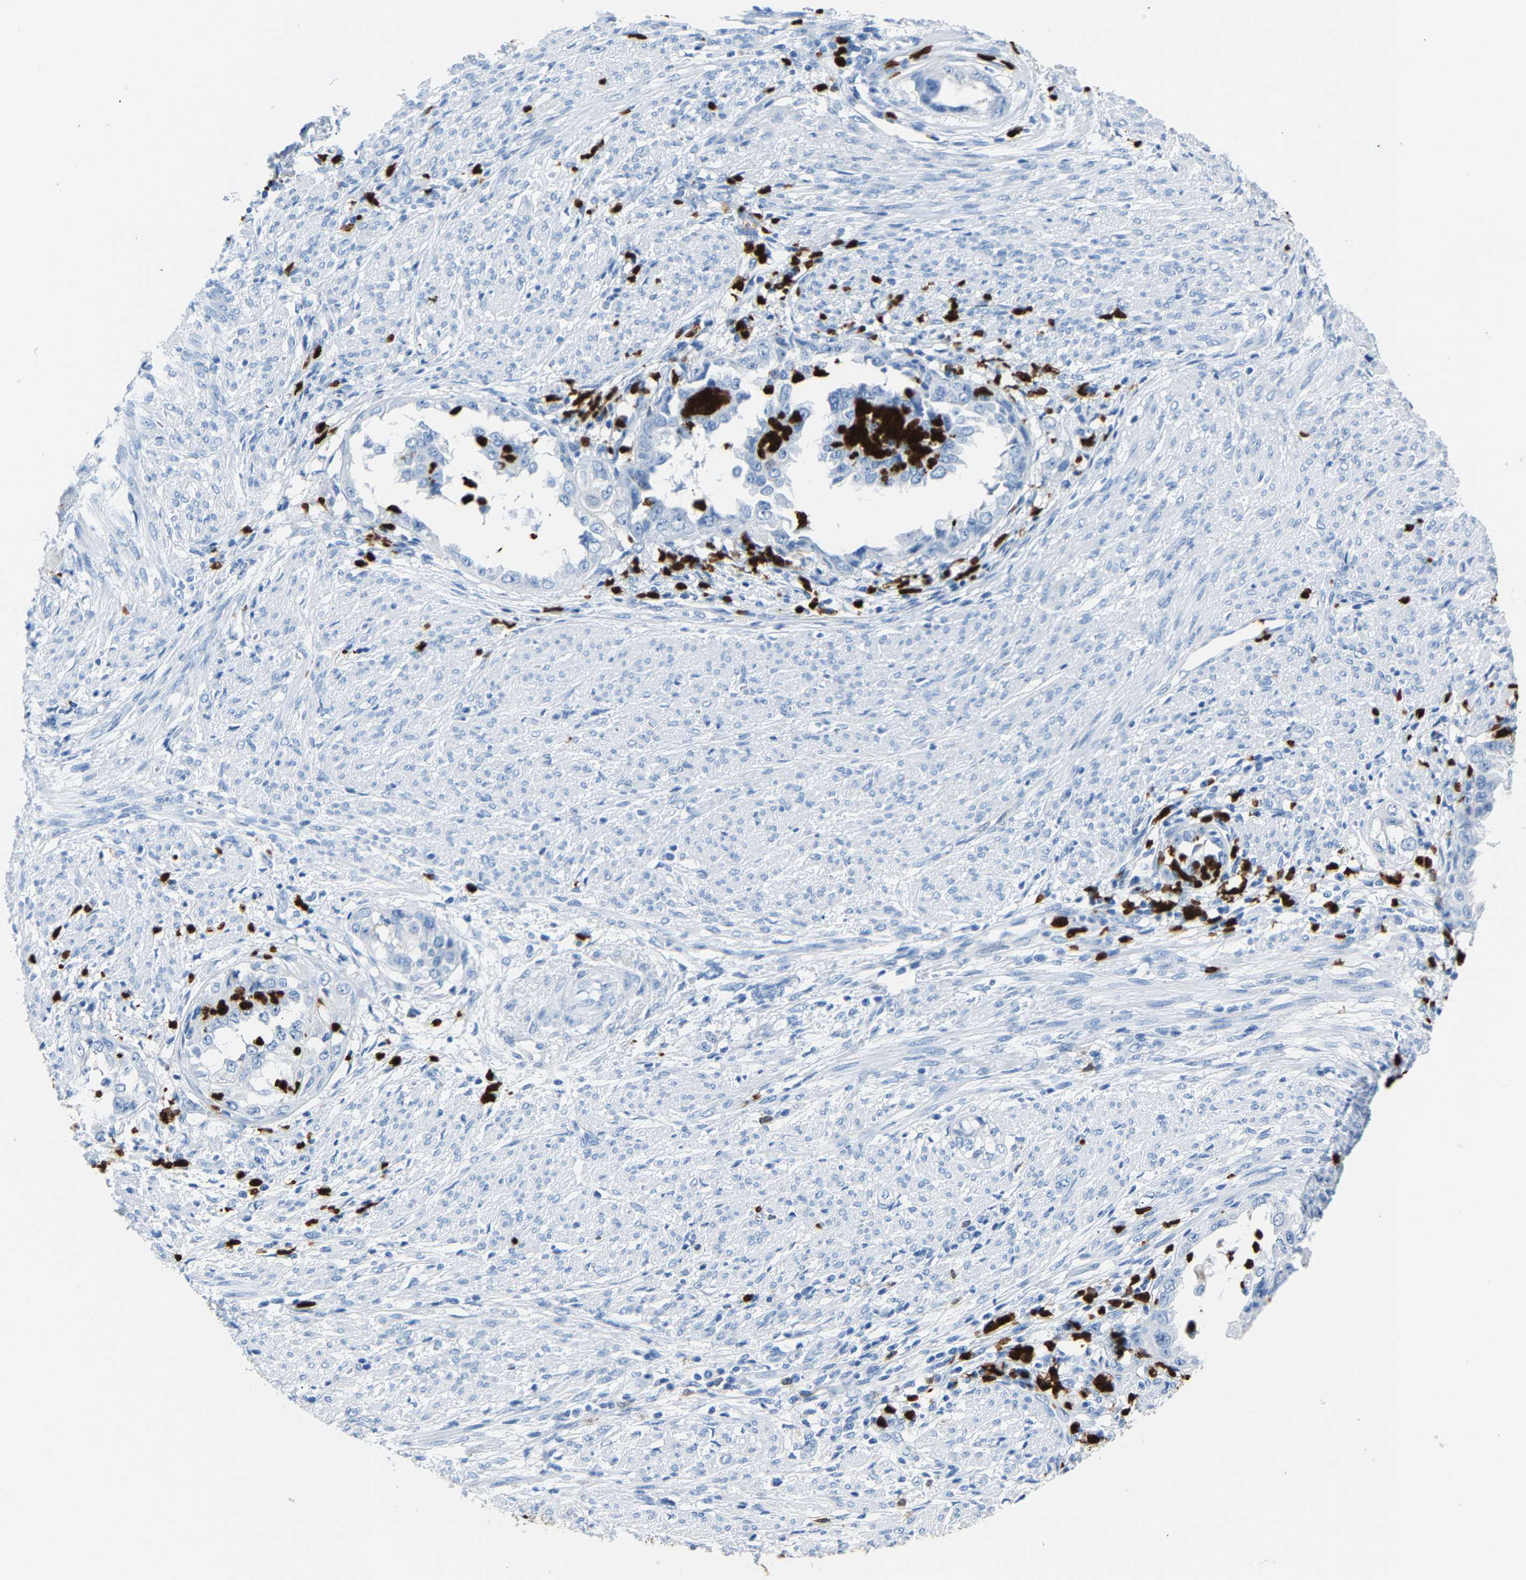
{"staining": {"intensity": "negative", "quantity": "none", "location": "none"}, "tissue": "endometrial cancer", "cell_type": "Tumor cells", "image_type": "cancer", "snomed": [{"axis": "morphology", "description": "Adenocarcinoma, NOS"}, {"axis": "topography", "description": "Endometrium"}], "caption": "Image shows no protein staining in tumor cells of endometrial adenocarcinoma tissue.", "gene": "S100P", "patient": {"sex": "female", "age": 85}}